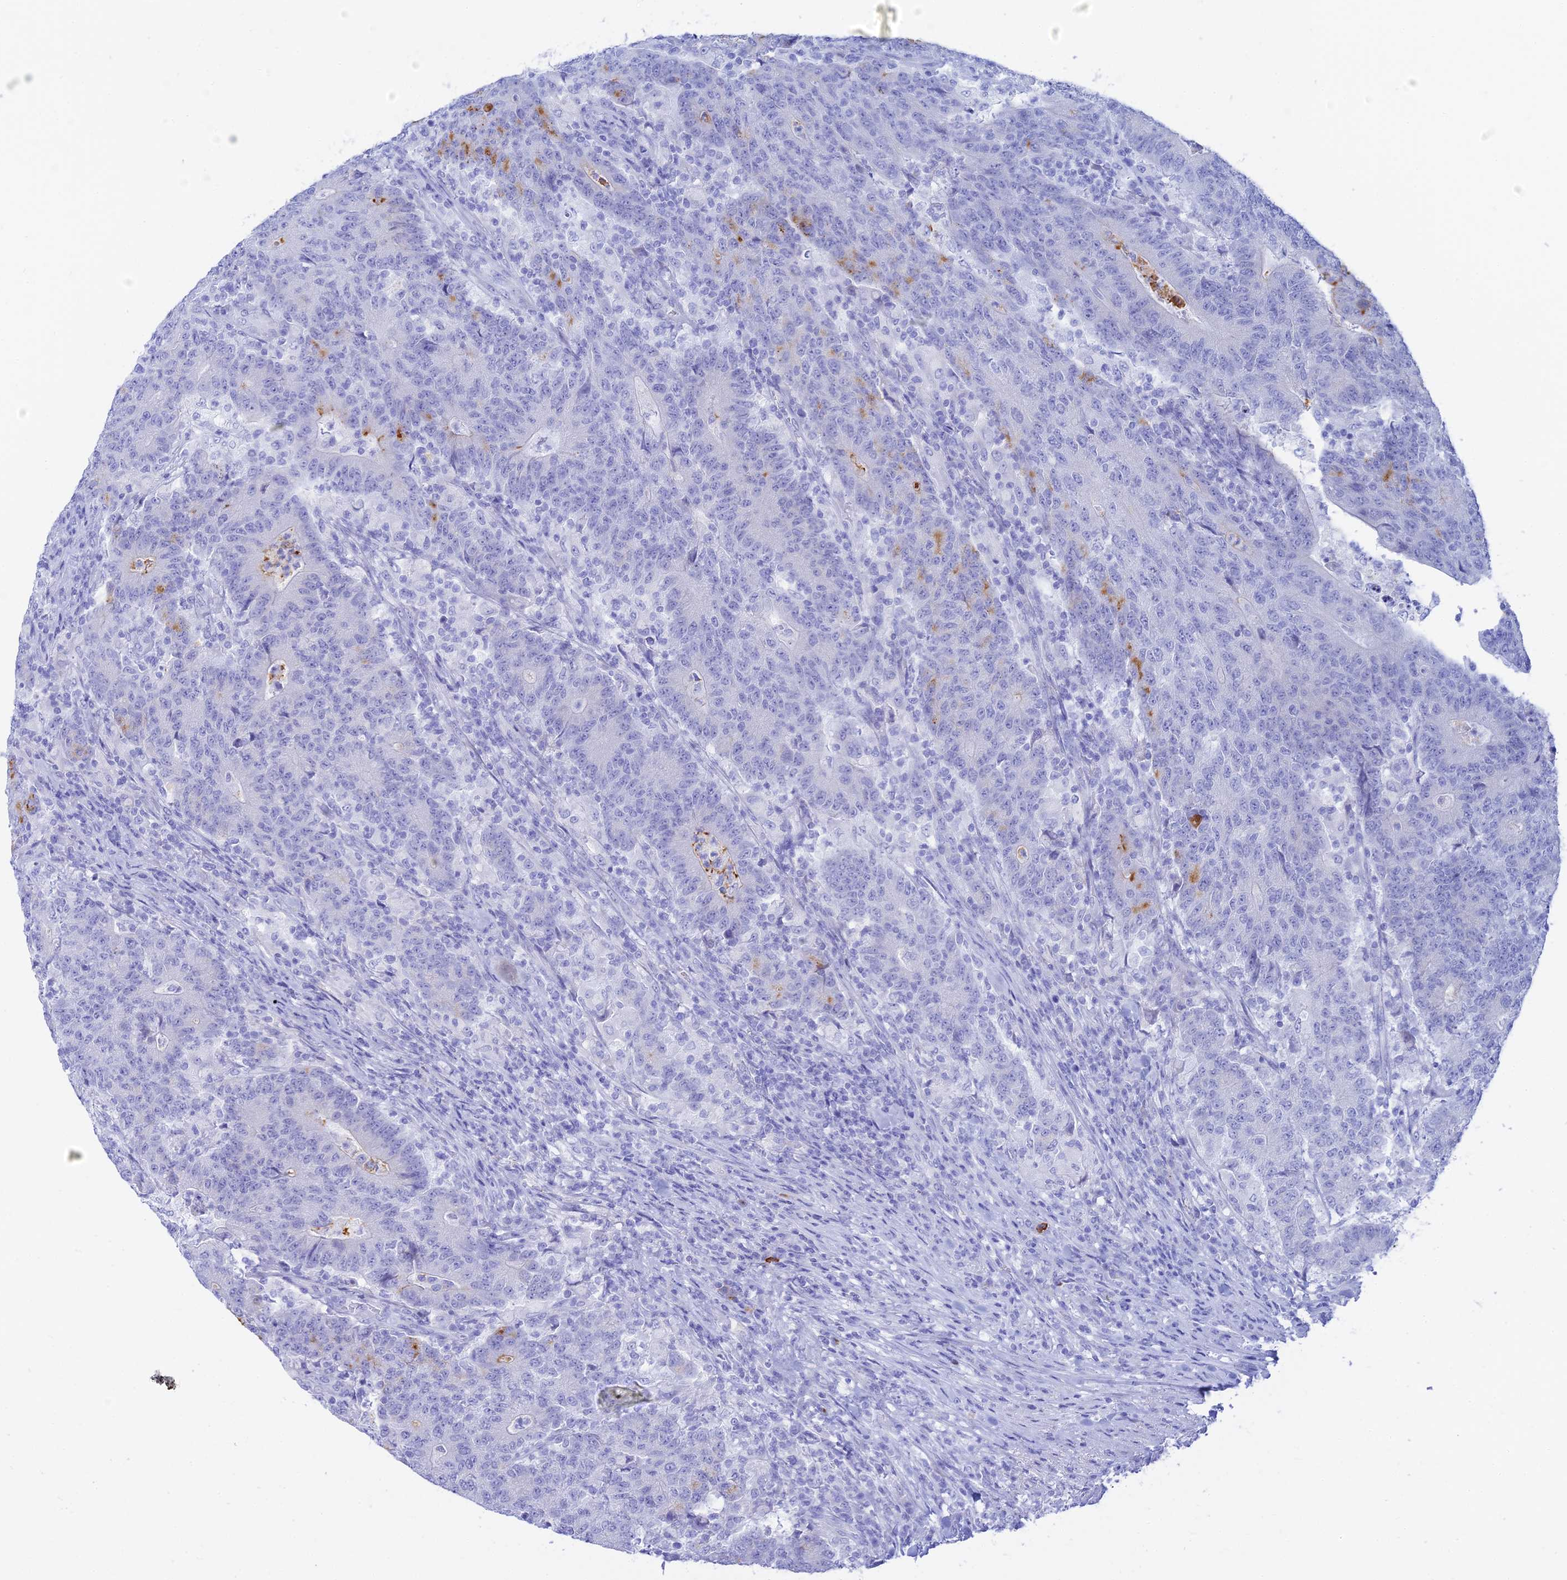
{"staining": {"intensity": "negative", "quantity": "none", "location": "none"}, "tissue": "colorectal cancer", "cell_type": "Tumor cells", "image_type": "cancer", "snomed": [{"axis": "morphology", "description": "Adenocarcinoma, NOS"}, {"axis": "topography", "description": "Colon"}], "caption": "Protein analysis of colorectal cancer shows no significant positivity in tumor cells. Nuclei are stained in blue.", "gene": "CEP152", "patient": {"sex": "female", "age": 75}}